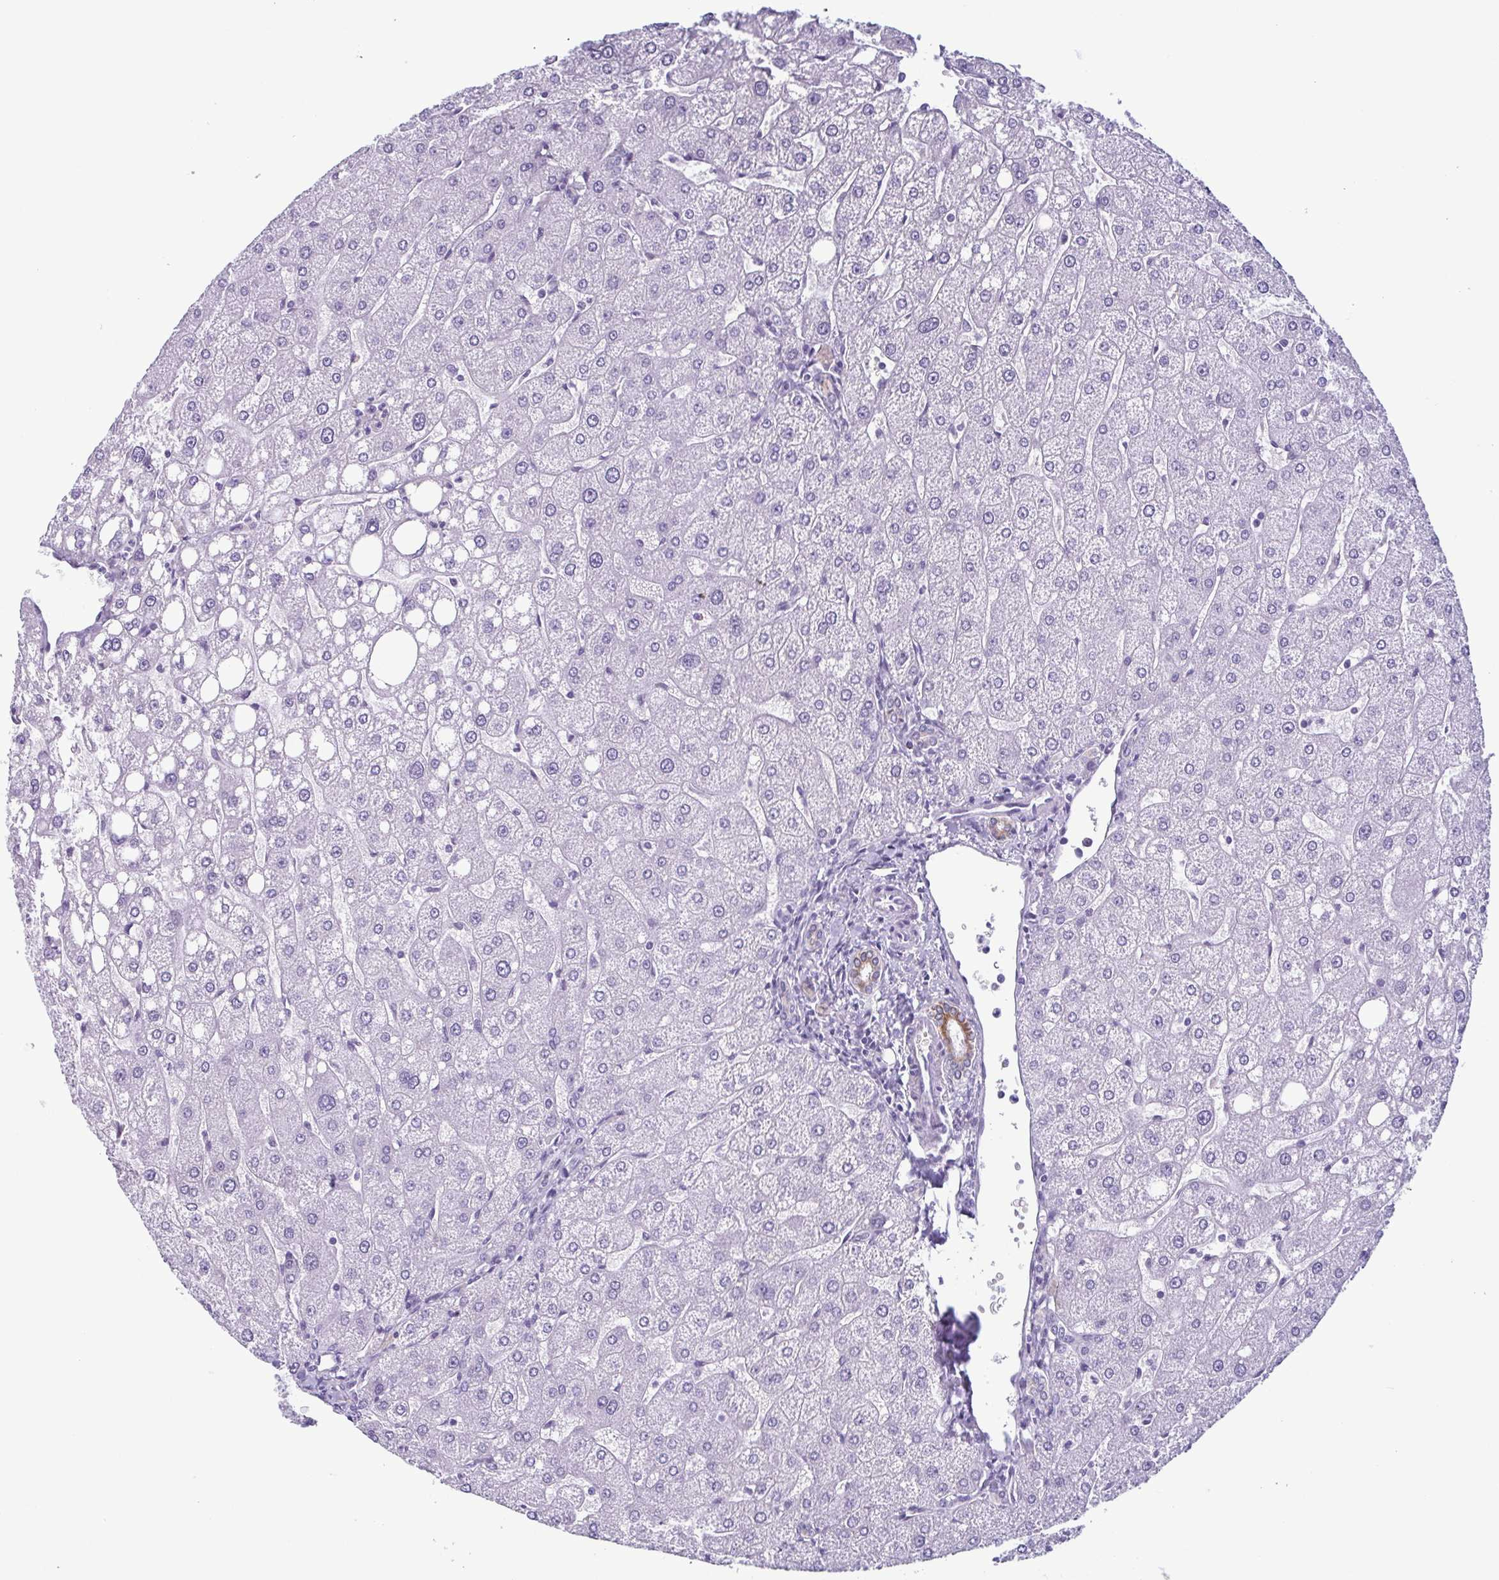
{"staining": {"intensity": "moderate", "quantity": "<25%", "location": "cytoplasmic/membranous"}, "tissue": "liver", "cell_type": "Cholangiocytes", "image_type": "normal", "snomed": [{"axis": "morphology", "description": "Normal tissue, NOS"}, {"axis": "topography", "description": "Liver"}], "caption": "Cholangiocytes reveal low levels of moderate cytoplasmic/membranous staining in approximately <25% of cells in benign liver. (brown staining indicates protein expression, while blue staining denotes nuclei).", "gene": "KRT10", "patient": {"sex": "male", "age": 67}}